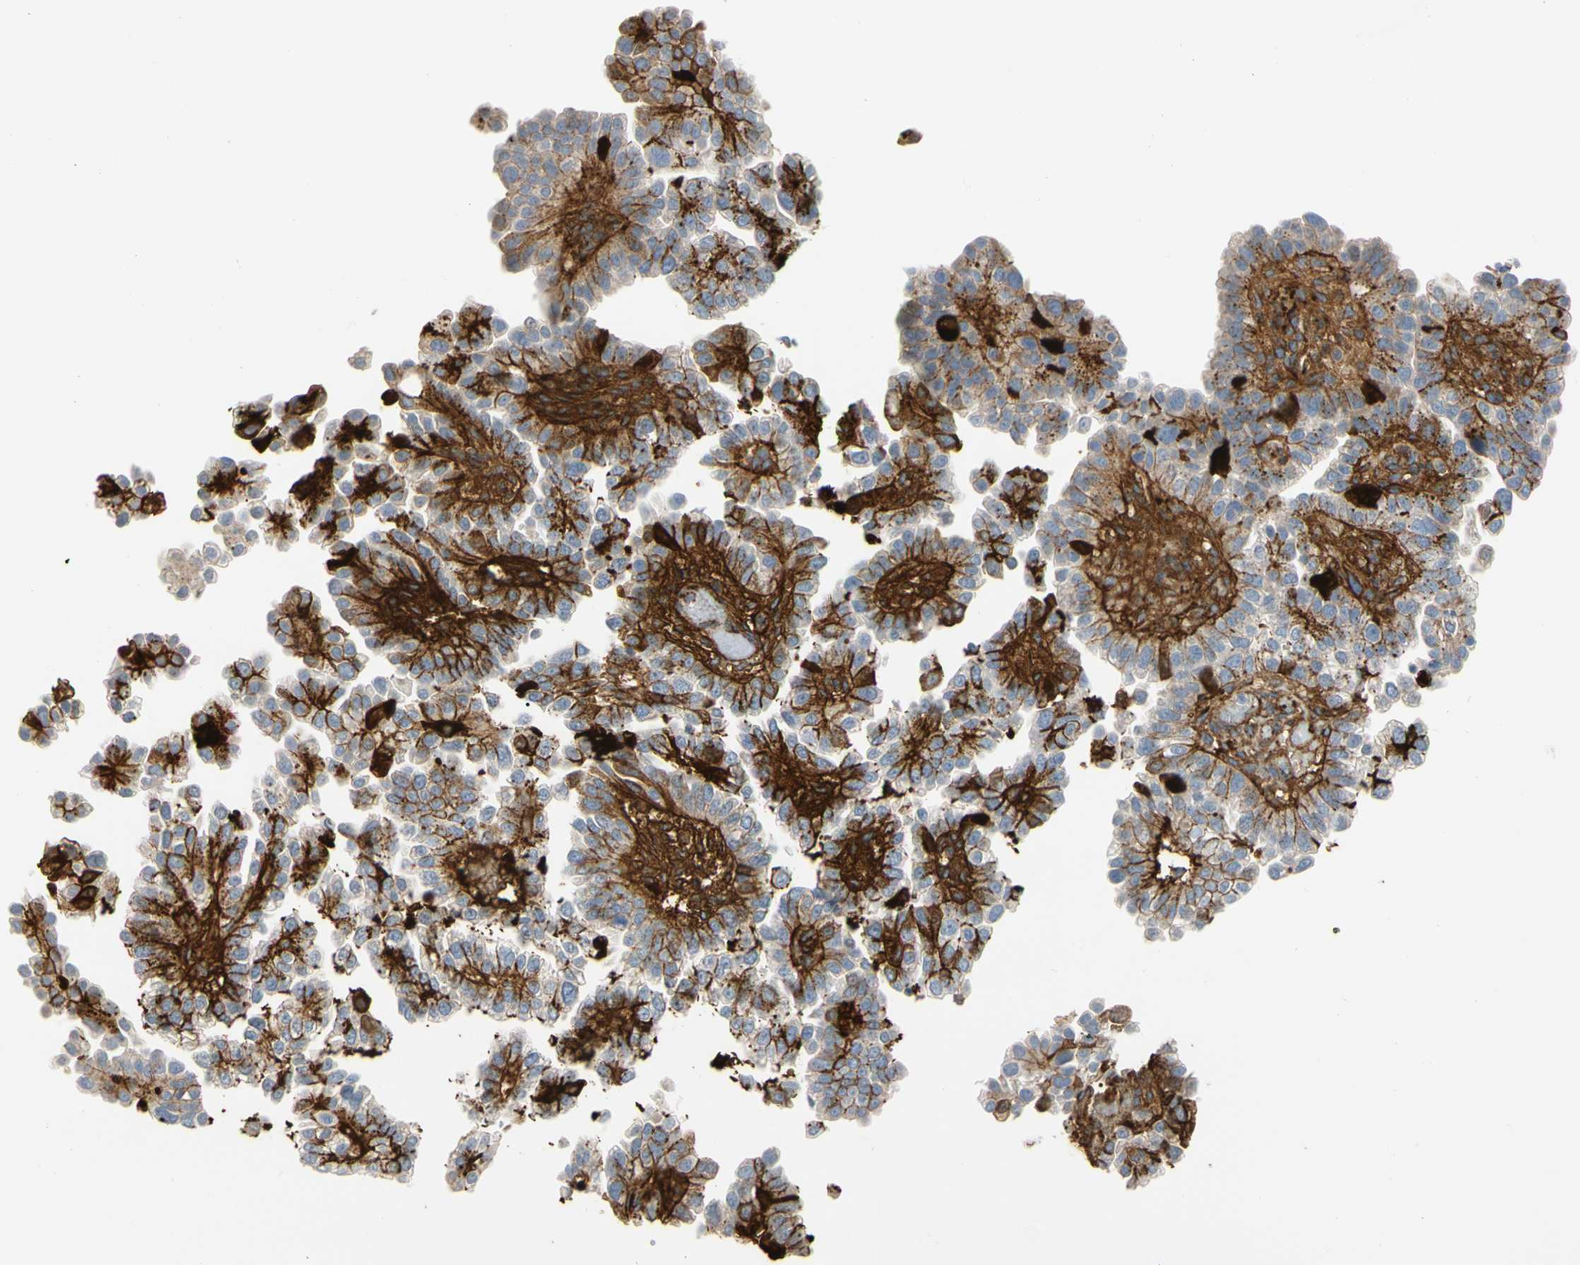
{"staining": {"intensity": "strong", "quantity": "<25%", "location": "cytoplasmic/membranous"}, "tissue": "endometrial cancer", "cell_type": "Tumor cells", "image_type": "cancer", "snomed": [{"axis": "morphology", "description": "Adenocarcinoma, NOS"}, {"axis": "topography", "description": "Endometrium"}], "caption": "This micrograph exhibits IHC staining of adenocarcinoma (endometrial), with medium strong cytoplasmic/membranous positivity in about <25% of tumor cells.", "gene": "FGB", "patient": {"sex": "female", "age": 85}}